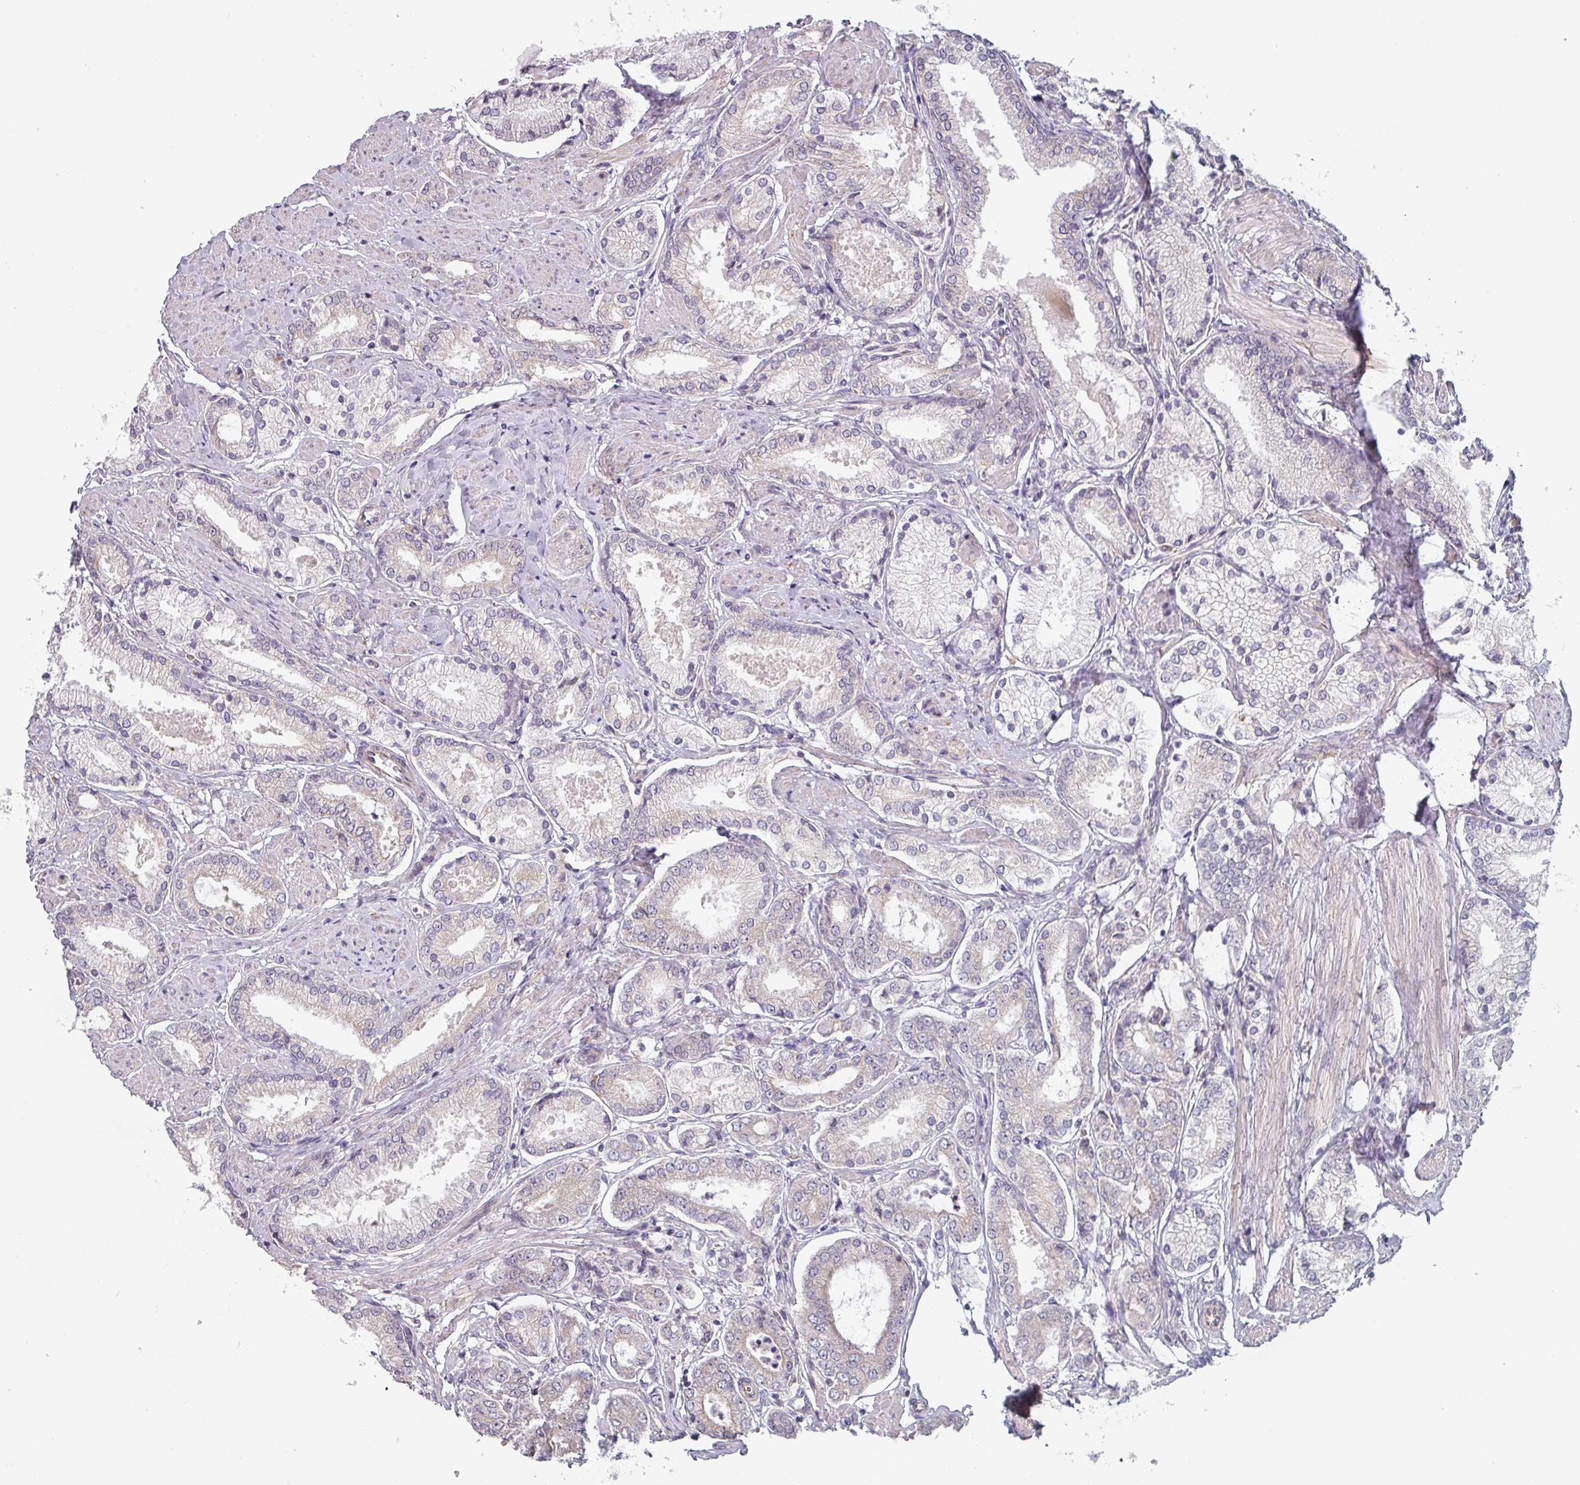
{"staining": {"intensity": "weak", "quantity": "25%-75%", "location": "cytoplasmic/membranous"}, "tissue": "prostate cancer", "cell_type": "Tumor cells", "image_type": "cancer", "snomed": [{"axis": "morphology", "description": "Adenocarcinoma, High grade"}, {"axis": "topography", "description": "Prostate and seminal vesicle, NOS"}], "caption": "Brown immunohistochemical staining in prostate cancer (high-grade adenocarcinoma) exhibits weak cytoplasmic/membranous staining in about 25%-75% of tumor cells.", "gene": "TAPT1", "patient": {"sex": "male", "age": 64}}